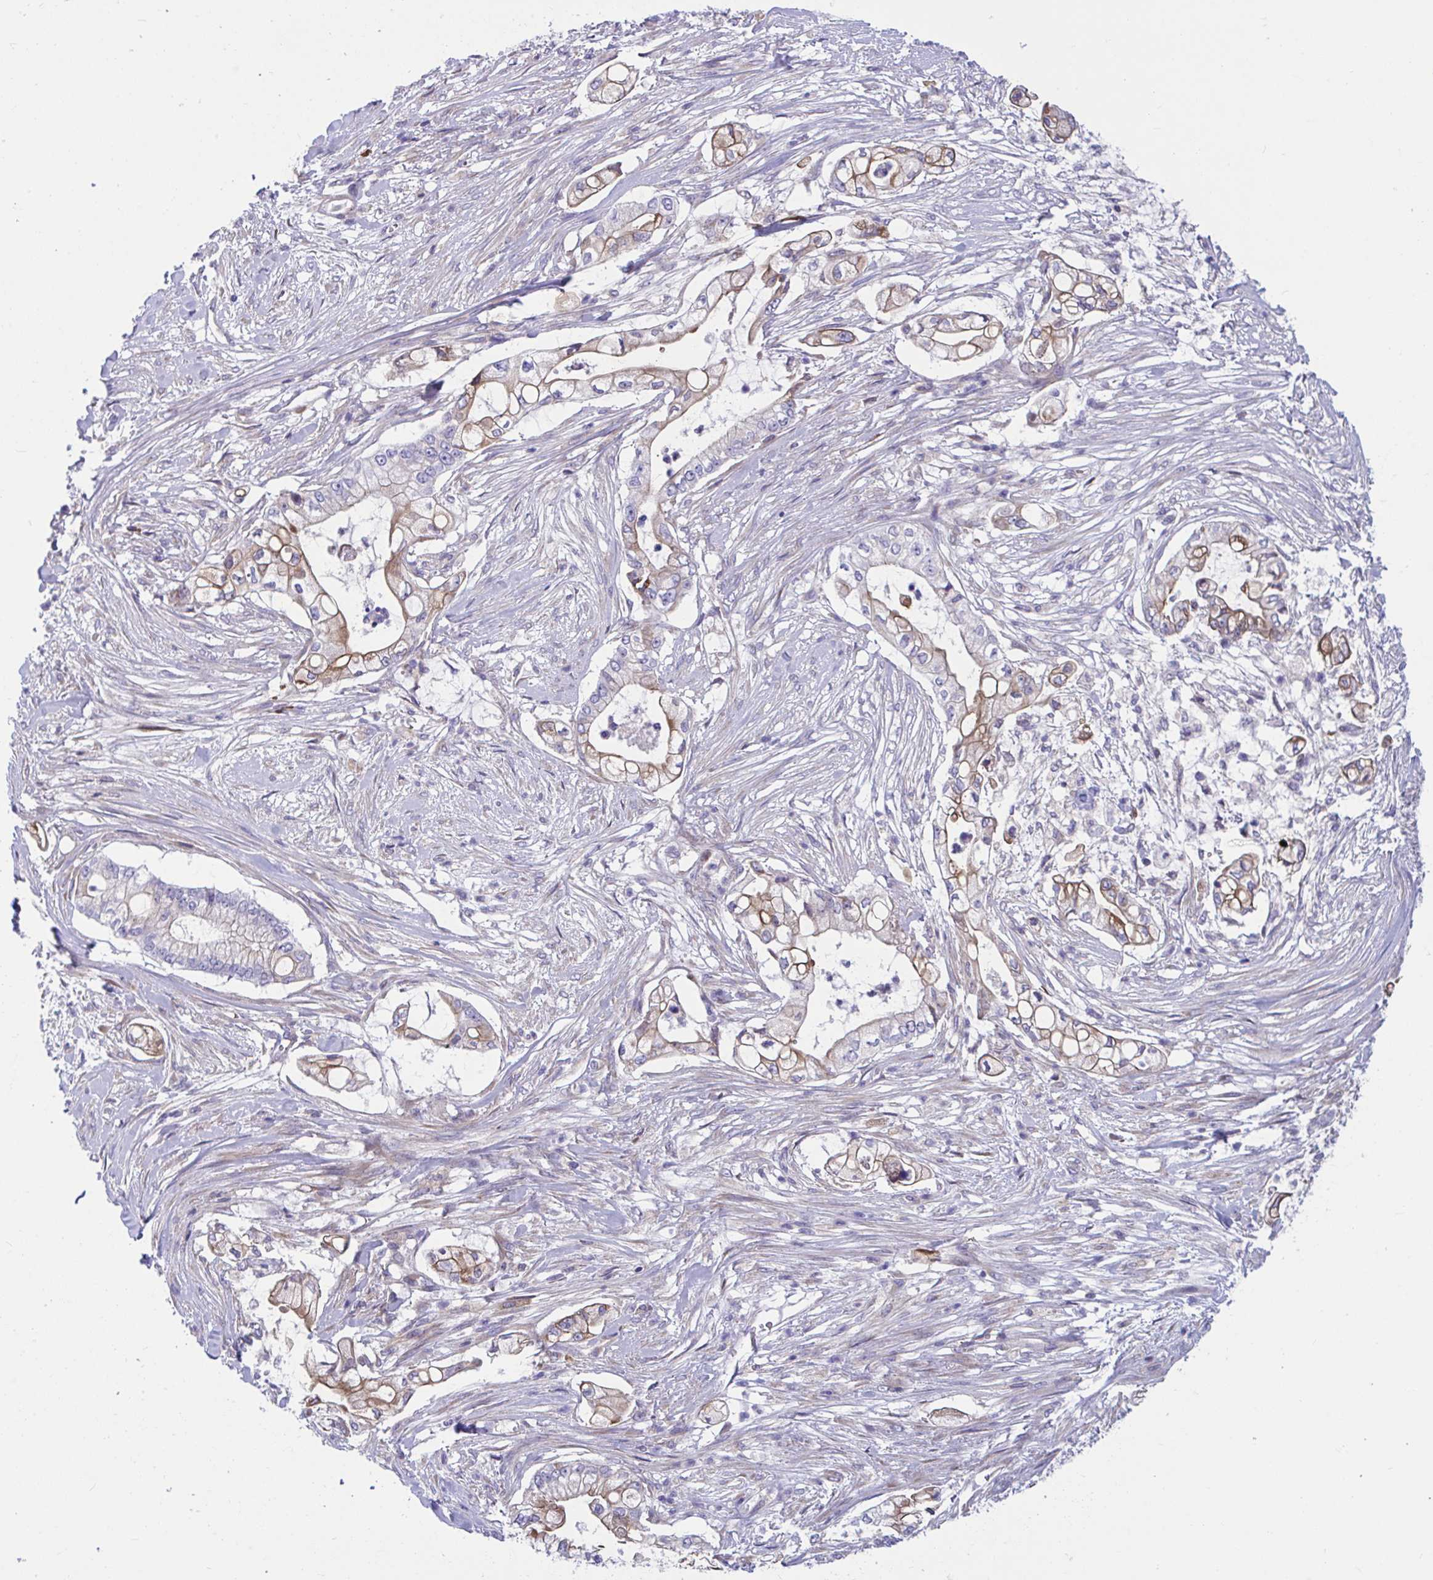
{"staining": {"intensity": "moderate", "quantity": ">75%", "location": "cytoplasmic/membranous"}, "tissue": "pancreatic cancer", "cell_type": "Tumor cells", "image_type": "cancer", "snomed": [{"axis": "morphology", "description": "Adenocarcinoma, NOS"}, {"axis": "topography", "description": "Pancreas"}], "caption": "Immunohistochemical staining of human adenocarcinoma (pancreatic) shows medium levels of moderate cytoplasmic/membranous protein positivity in about >75% of tumor cells.", "gene": "WBP1", "patient": {"sex": "female", "age": 69}}